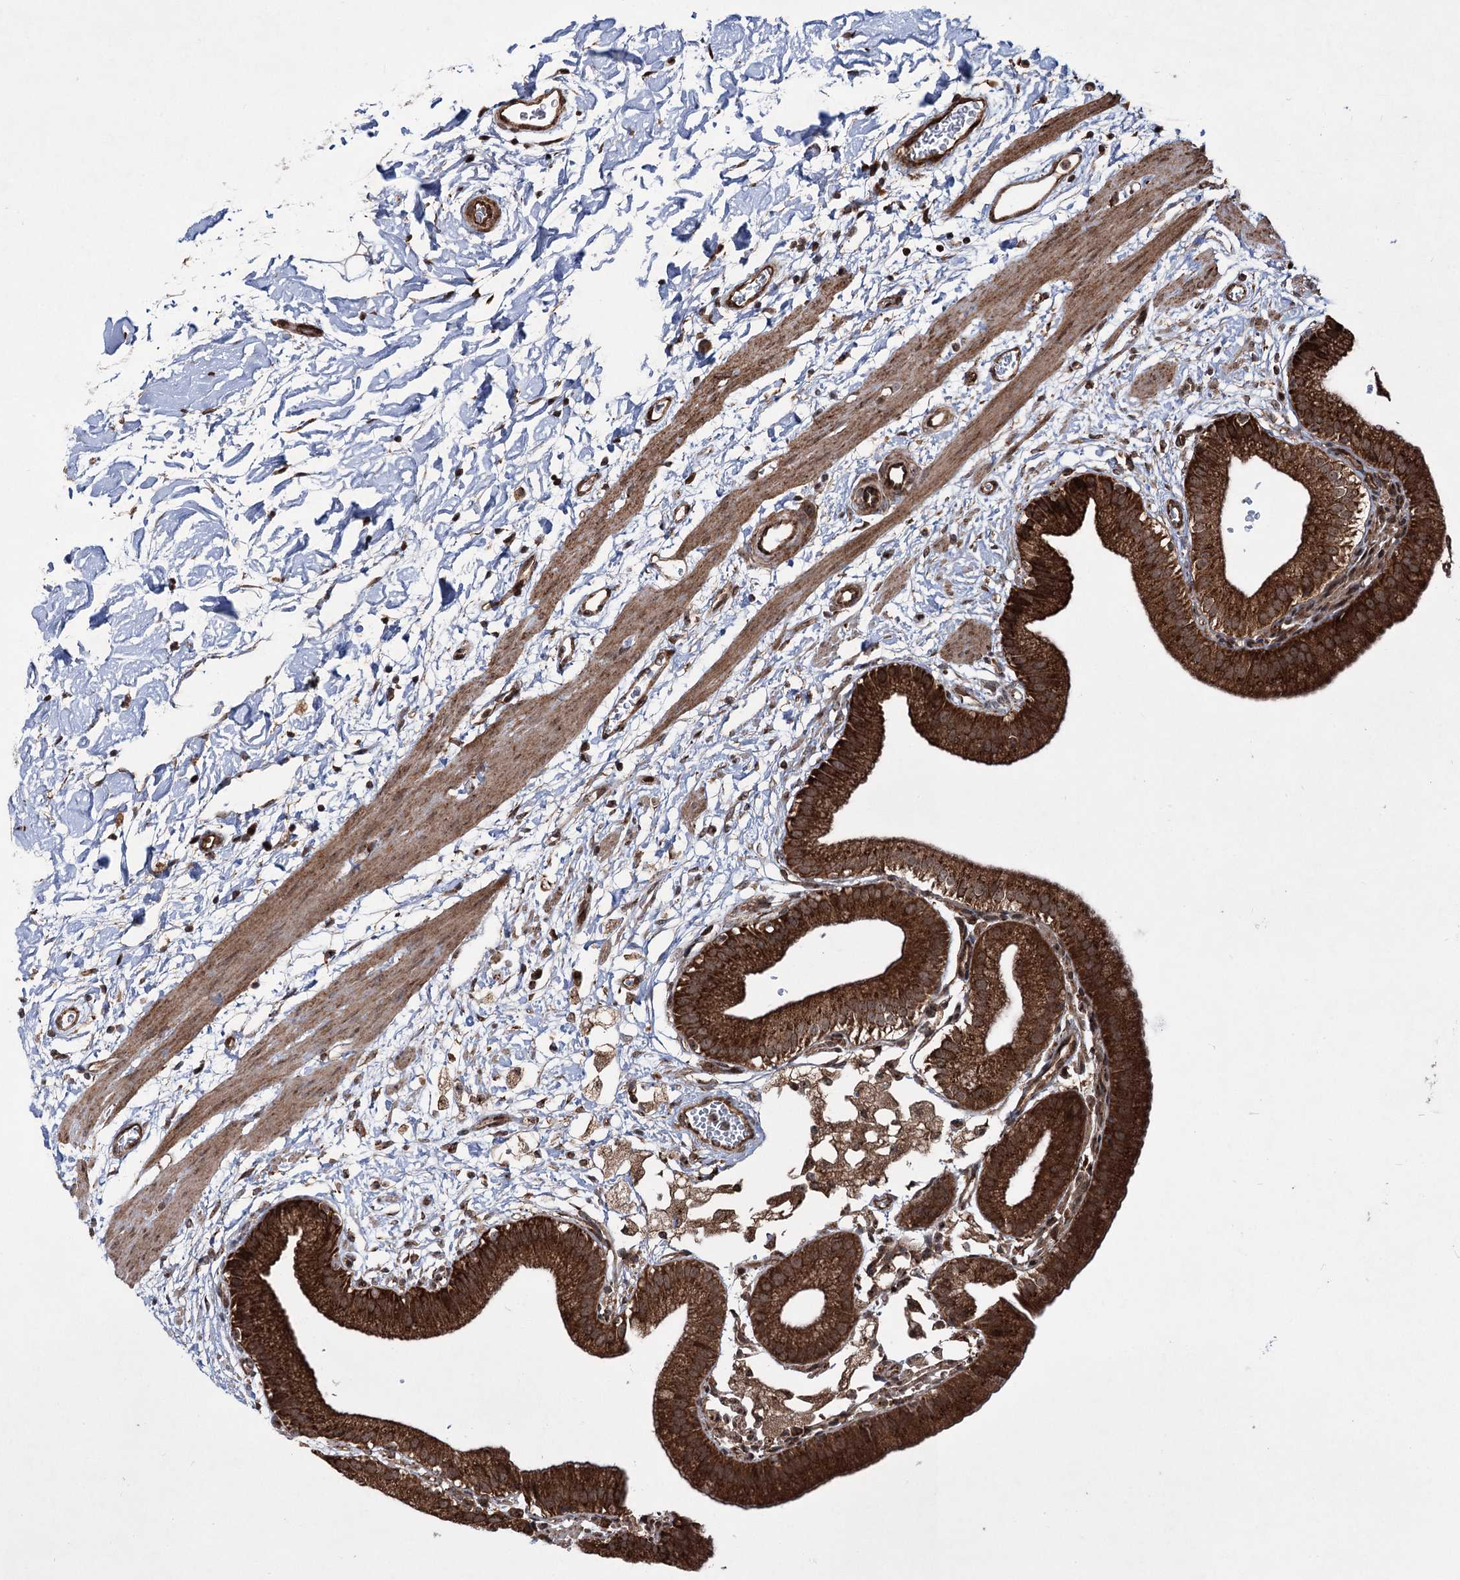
{"staining": {"intensity": "strong", "quantity": ">75%", "location": "cytoplasmic/membranous"}, "tissue": "gallbladder", "cell_type": "Glandular cells", "image_type": "normal", "snomed": [{"axis": "morphology", "description": "Normal tissue, NOS"}, {"axis": "topography", "description": "Gallbladder"}], "caption": "The photomicrograph demonstrates immunohistochemical staining of unremarkable gallbladder. There is strong cytoplasmic/membranous expression is appreciated in approximately >75% of glandular cells.", "gene": "SERINC5", "patient": {"sex": "male", "age": 55}}